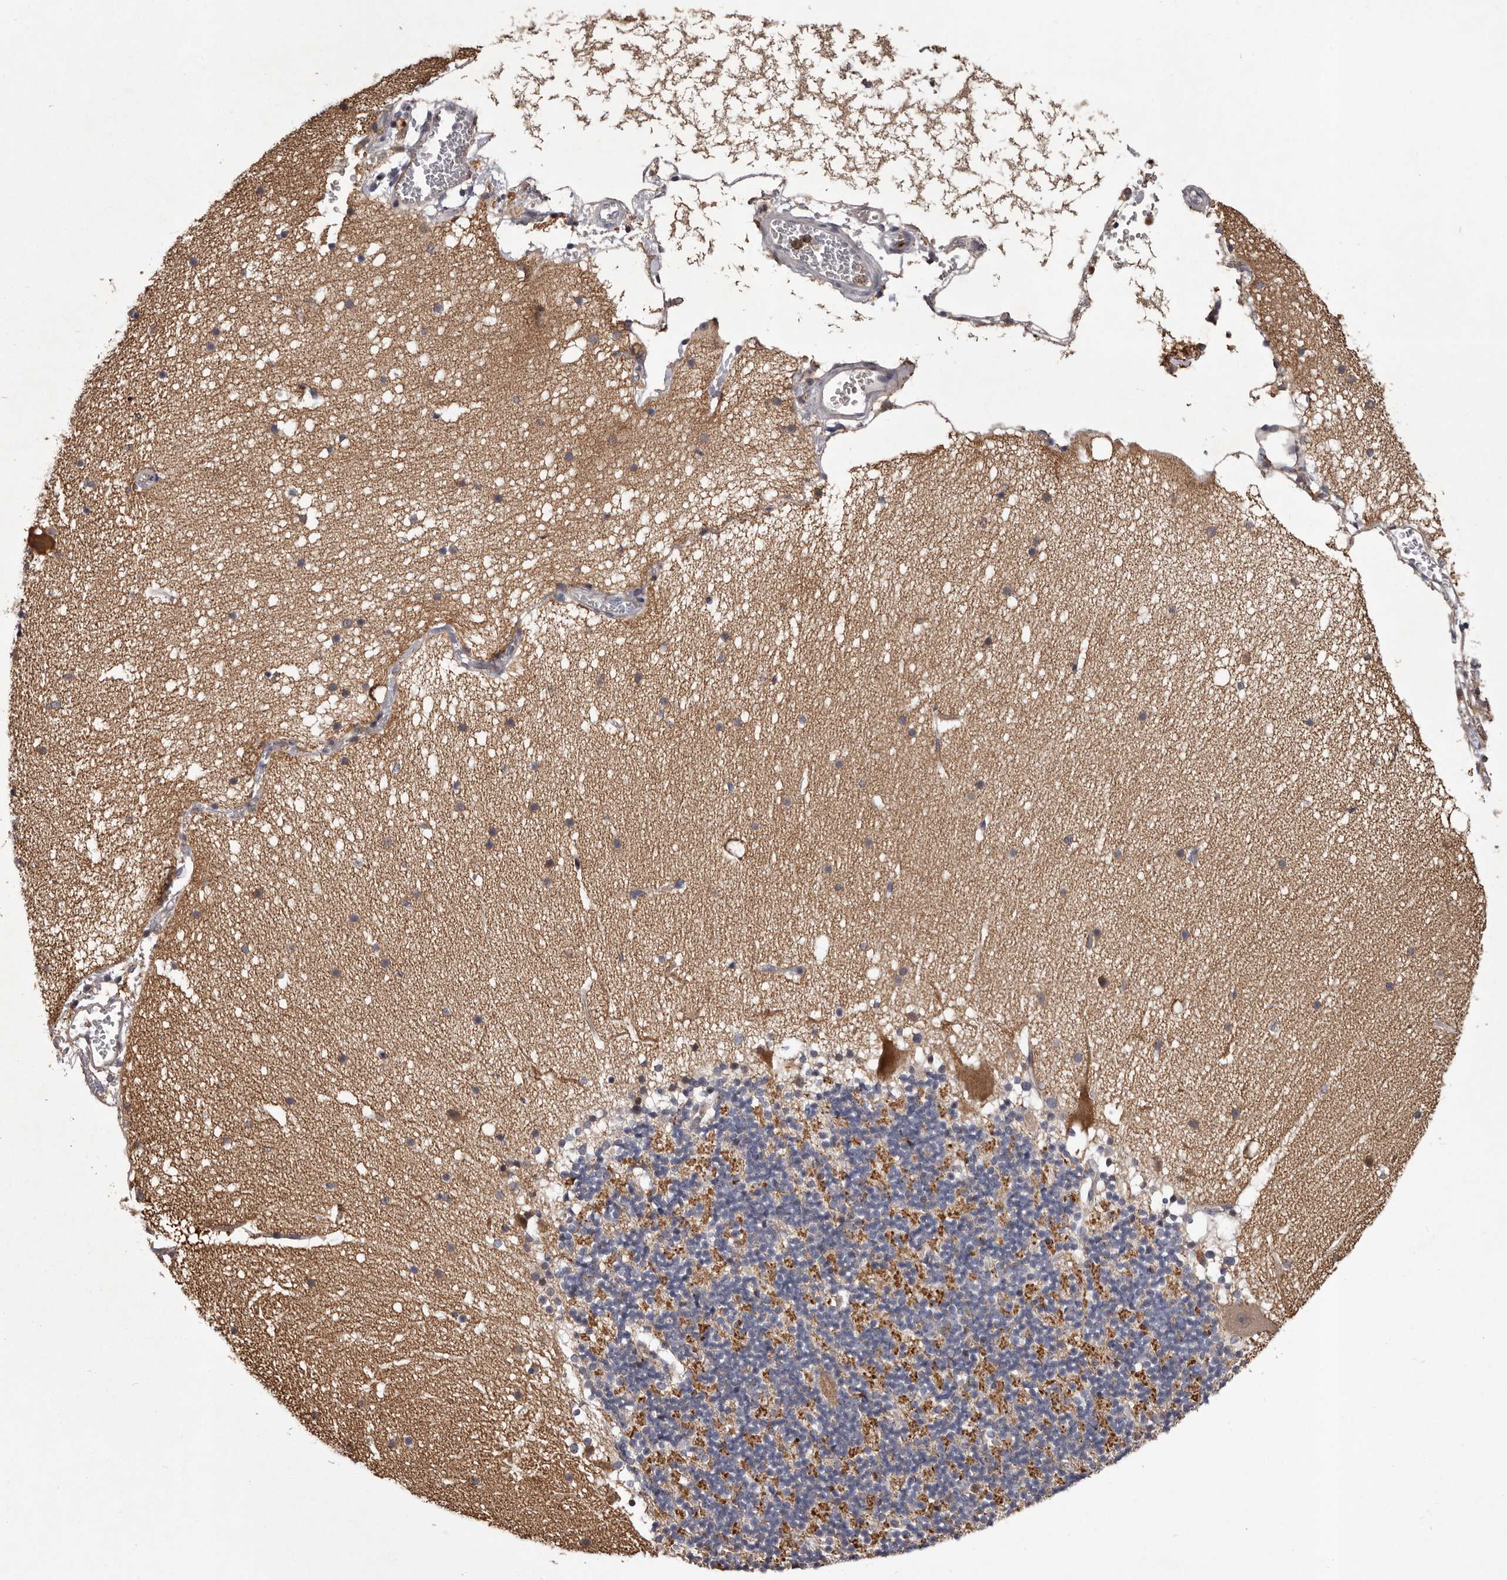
{"staining": {"intensity": "negative", "quantity": "none", "location": "none"}, "tissue": "cerebellum", "cell_type": "Cells in granular layer", "image_type": "normal", "snomed": [{"axis": "morphology", "description": "Normal tissue, NOS"}, {"axis": "topography", "description": "Cerebellum"}], "caption": "This photomicrograph is of normal cerebellum stained with immunohistochemistry (IHC) to label a protein in brown with the nuclei are counter-stained blue. There is no staining in cells in granular layer.", "gene": "MED8", "patient": {"sex": "male", "age": 57}}